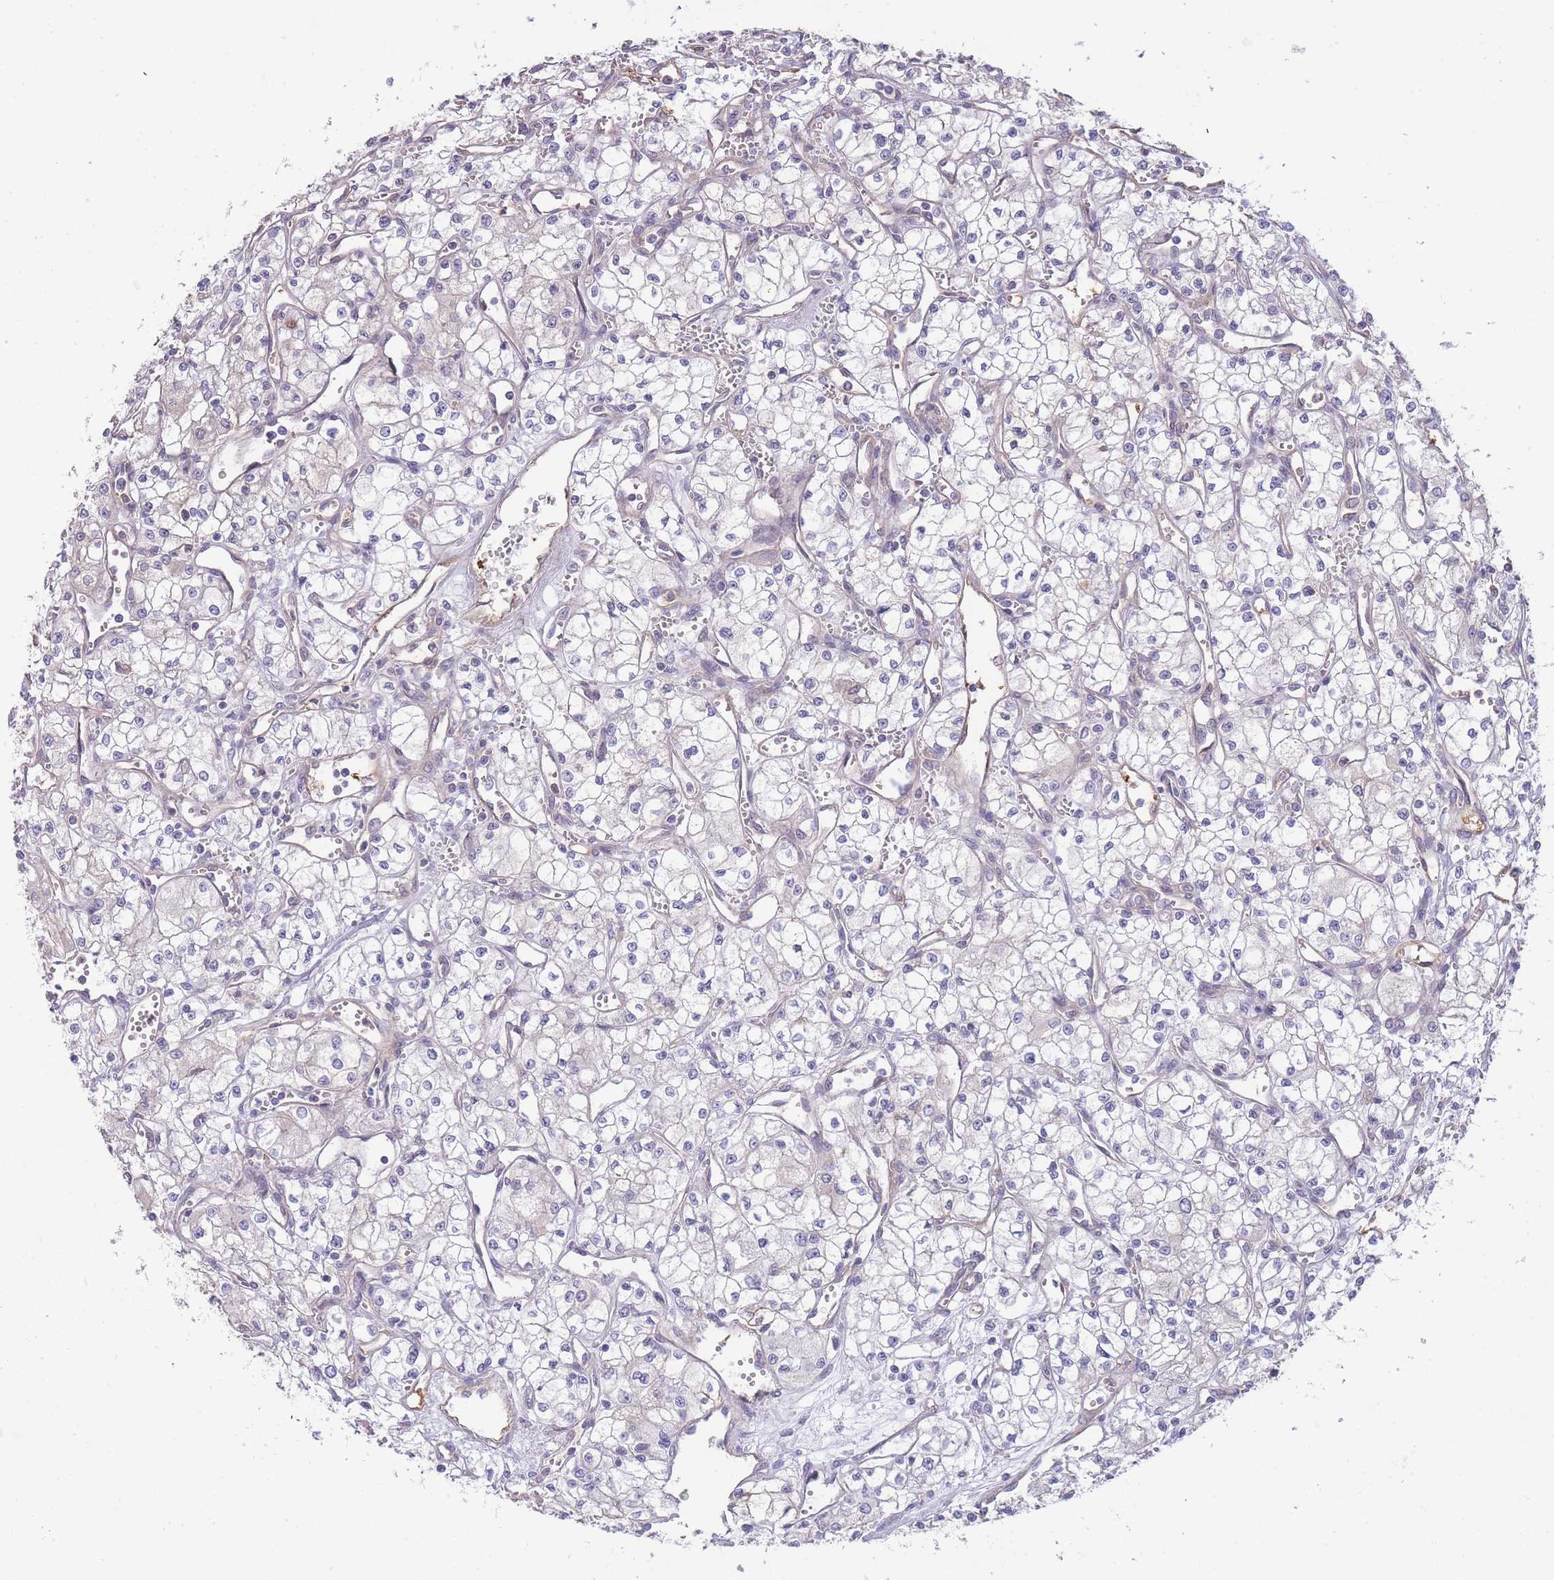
{"staining": {"intensity": "negative", "quantity": "none", "location": "none"}, "tissue": "renal cancer", "cell_type": "Tumor cells", "image_type": "cancer", "snomed": [{"axis": "morphology", "description": "Adenocarcinoma, NOS"}, {"axis": "topography", "description": "Kidney"}], "caption": "IHC micrograph of neoplastic tissue: human renal cancer (adenocarcinoma) stained with DAB displays no significant protein expression in tumor cells.", "gene": "SMC6", "patient": {"sex": "male", "age": 59}}